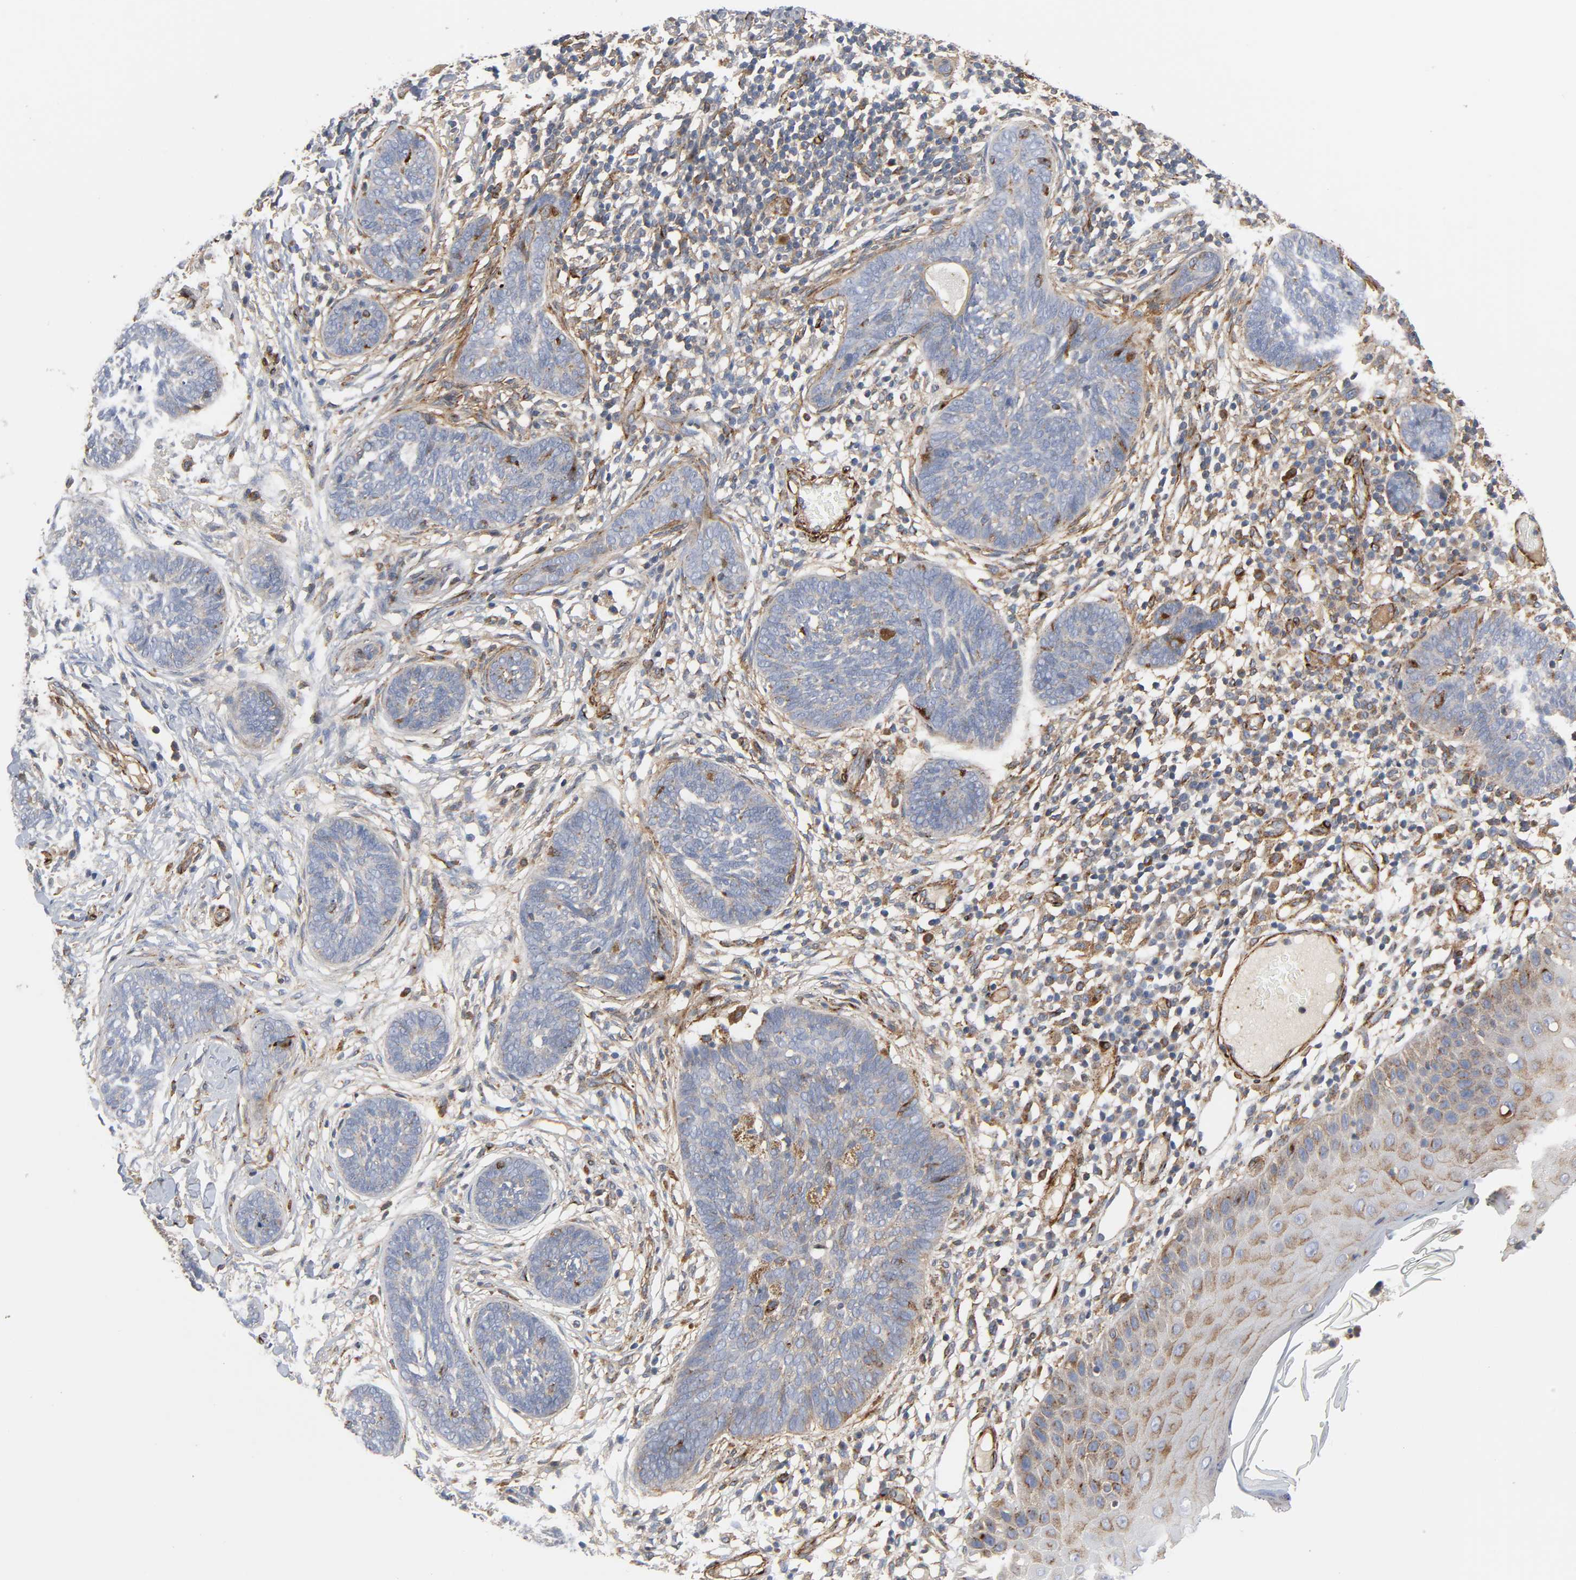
{"staining": {"intensity": "weak", "quantity": "<25%", "location": "cytoplasmic/membranous"}, "tissue": "skin cancer", "cell_type": "Tumor cells", "image_type": "cancer", "snomed": [{"axis": "morphology", "description": "Normal tissue, NOS"}, {"axis": "morphology", "description": "Basal cell carcinoma"}, {"axis": "topography", "description": "Skin"}], "caption": "High power microscopy micrograph of an immunohistochemistry micrograph of skin basal cell carcinoma, revealing no significant staining in tumor cells. The staining was performed using DAB (3,3'-diaminobenzidine) to visualize the protein expression in brown, while the nuclei were stained in blue with hematoxylin (Magnification: 20x).", "gene": "ARHGAP1", "patient": {"sex": "male", "age": 87}}